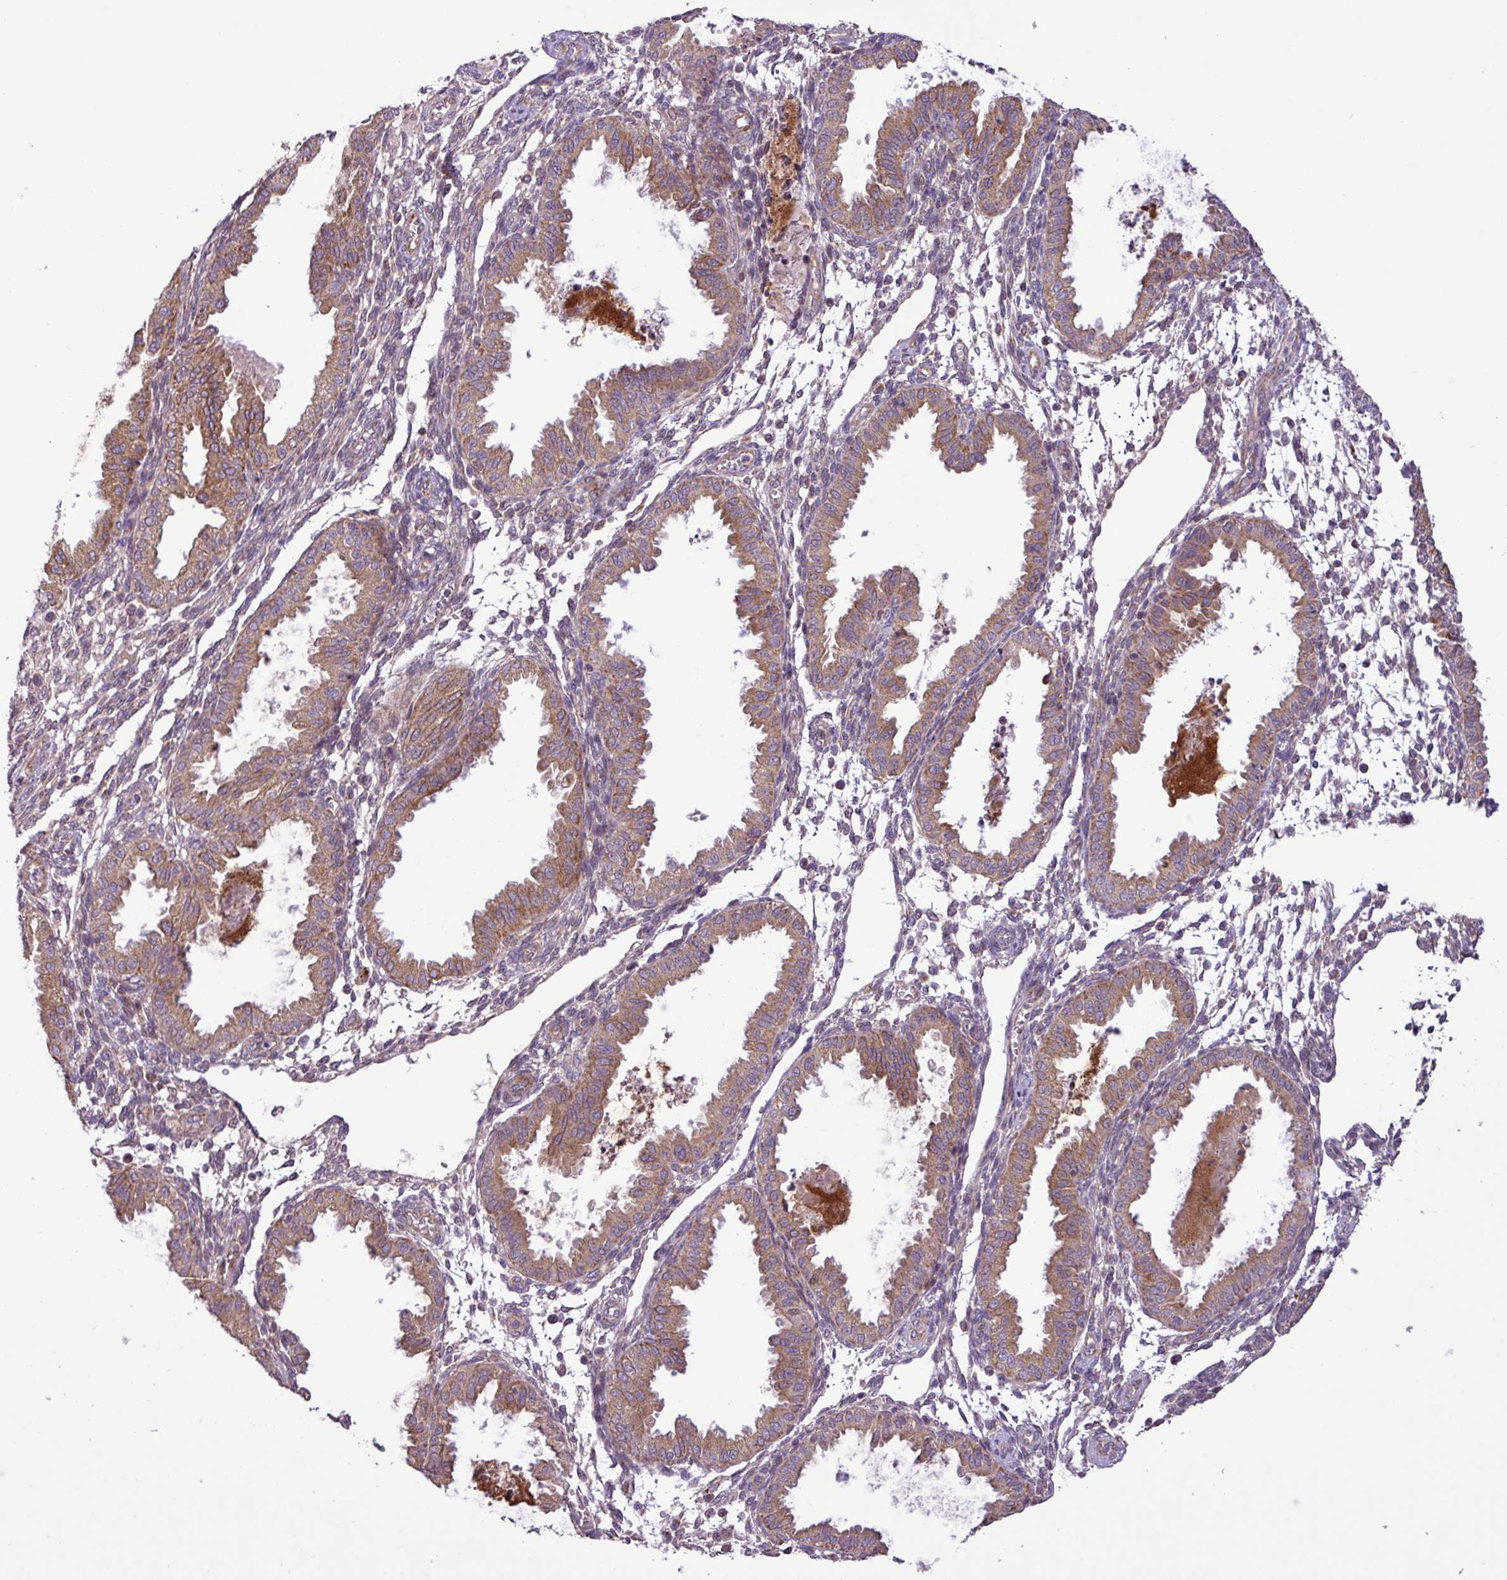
{"staining": {"intensity": "negative", "quantity": "none", "location": "none"}, "tissue": "endometrium", "cell_type": "Cells in endometrial stroma", "image_type": "normal", "snomed": [{"axis": "morphology", "description": "Normal tissue, NOS"}, {"axis": "topography", "description": "Endometrium"}], "caption": "A micrograph of endometrium stained for a protein demonstrates no brown staining in cells in endometrial stroma.", "gene": "TIMM10B", "patient": {"sex": "female", "age": 33}}